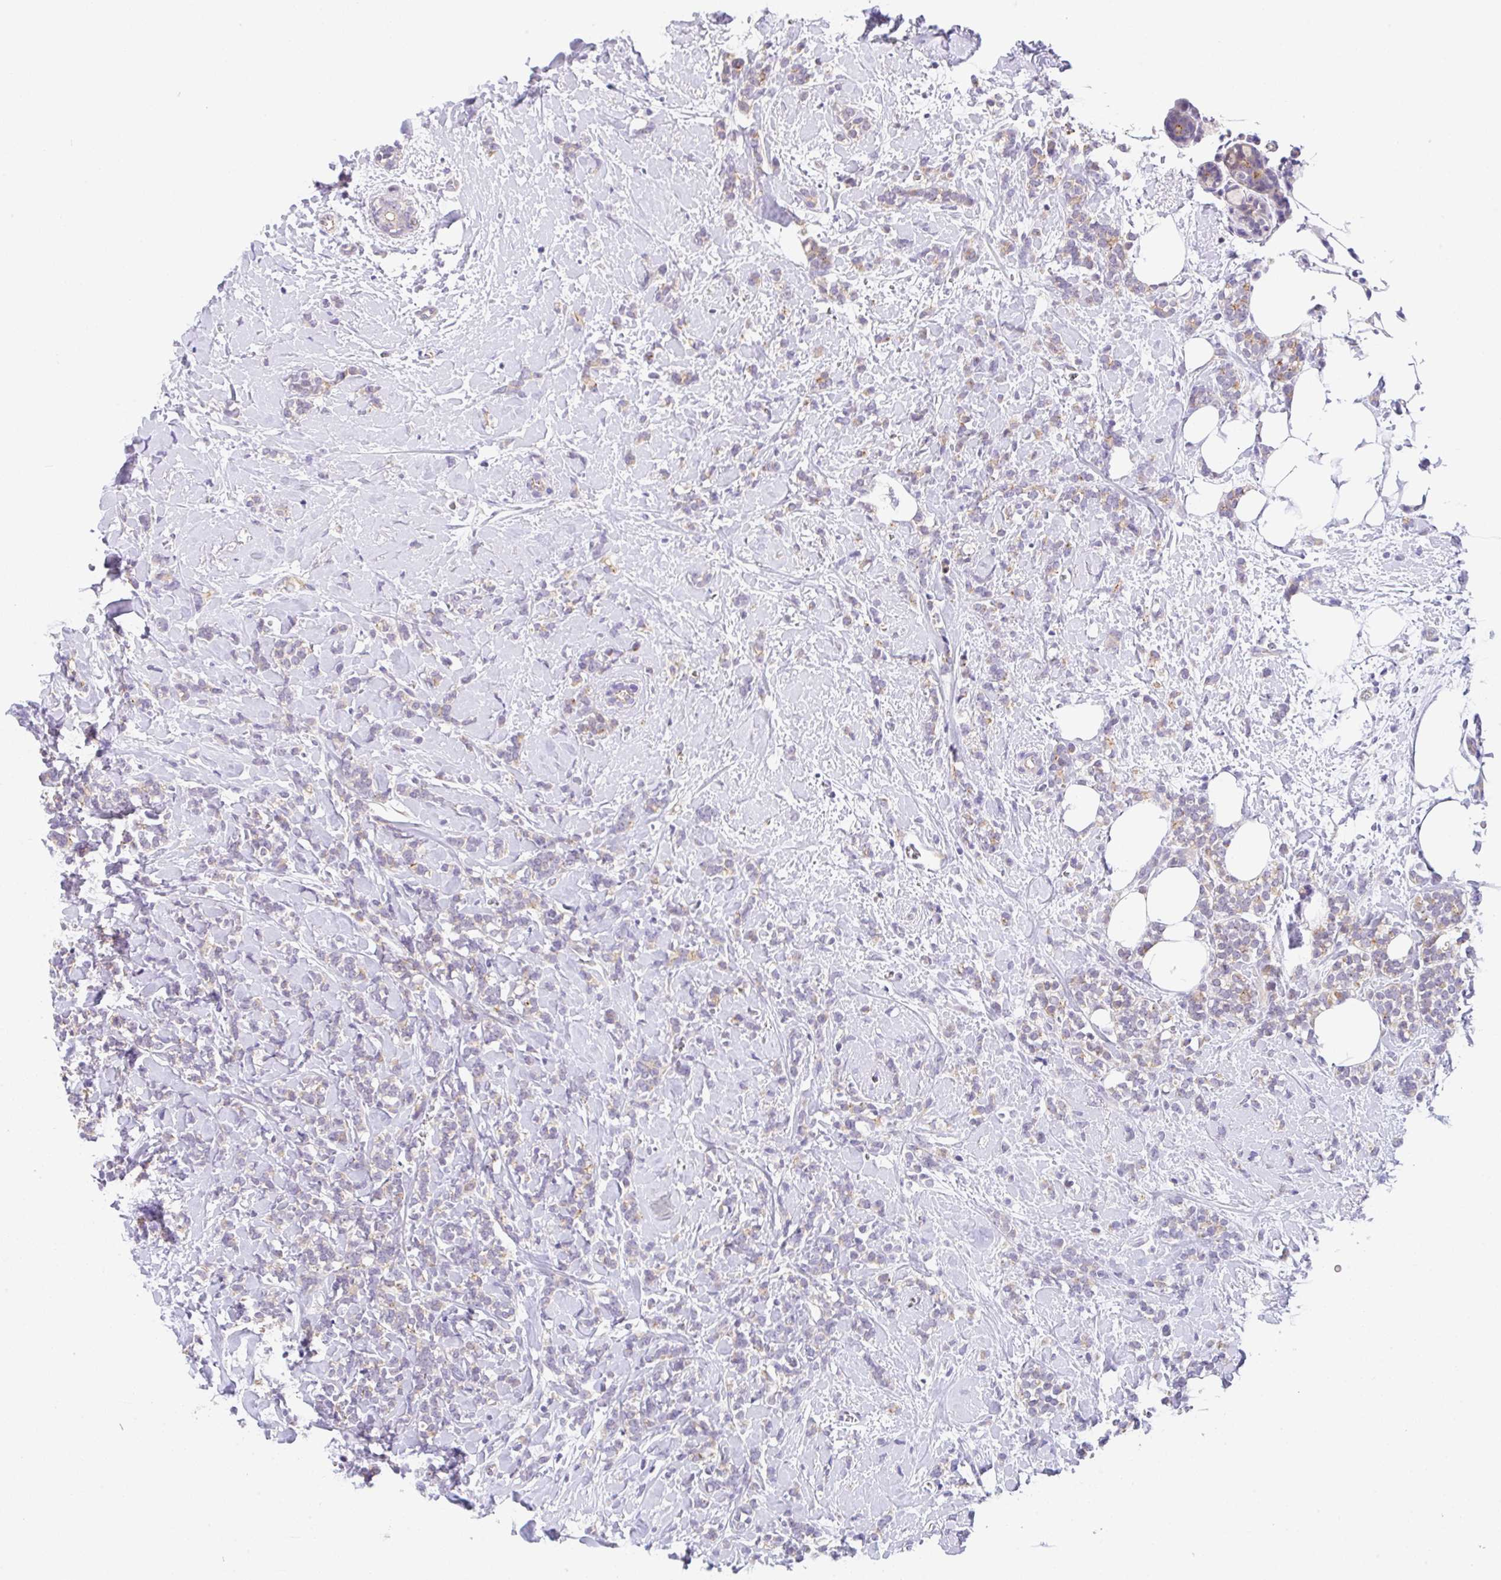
{"staining": {"intensity": "negative", "quantity": "none", "location": "none"}, "tissue": "breast cancer", "cell_type": "Tumor cells", "image_type": "cancer", "snomed": [{"axis": "morphology", "description": "Lobular carcinoma"}, {"axis": "topography", "description": "Breast"}], "caption": "This is an IHC photomicrograph of lobular carcinoma (breast). There is no staining in tumor cells.", "gene": "CGNL1", "patient": {"sex": "female", "age": 59}}